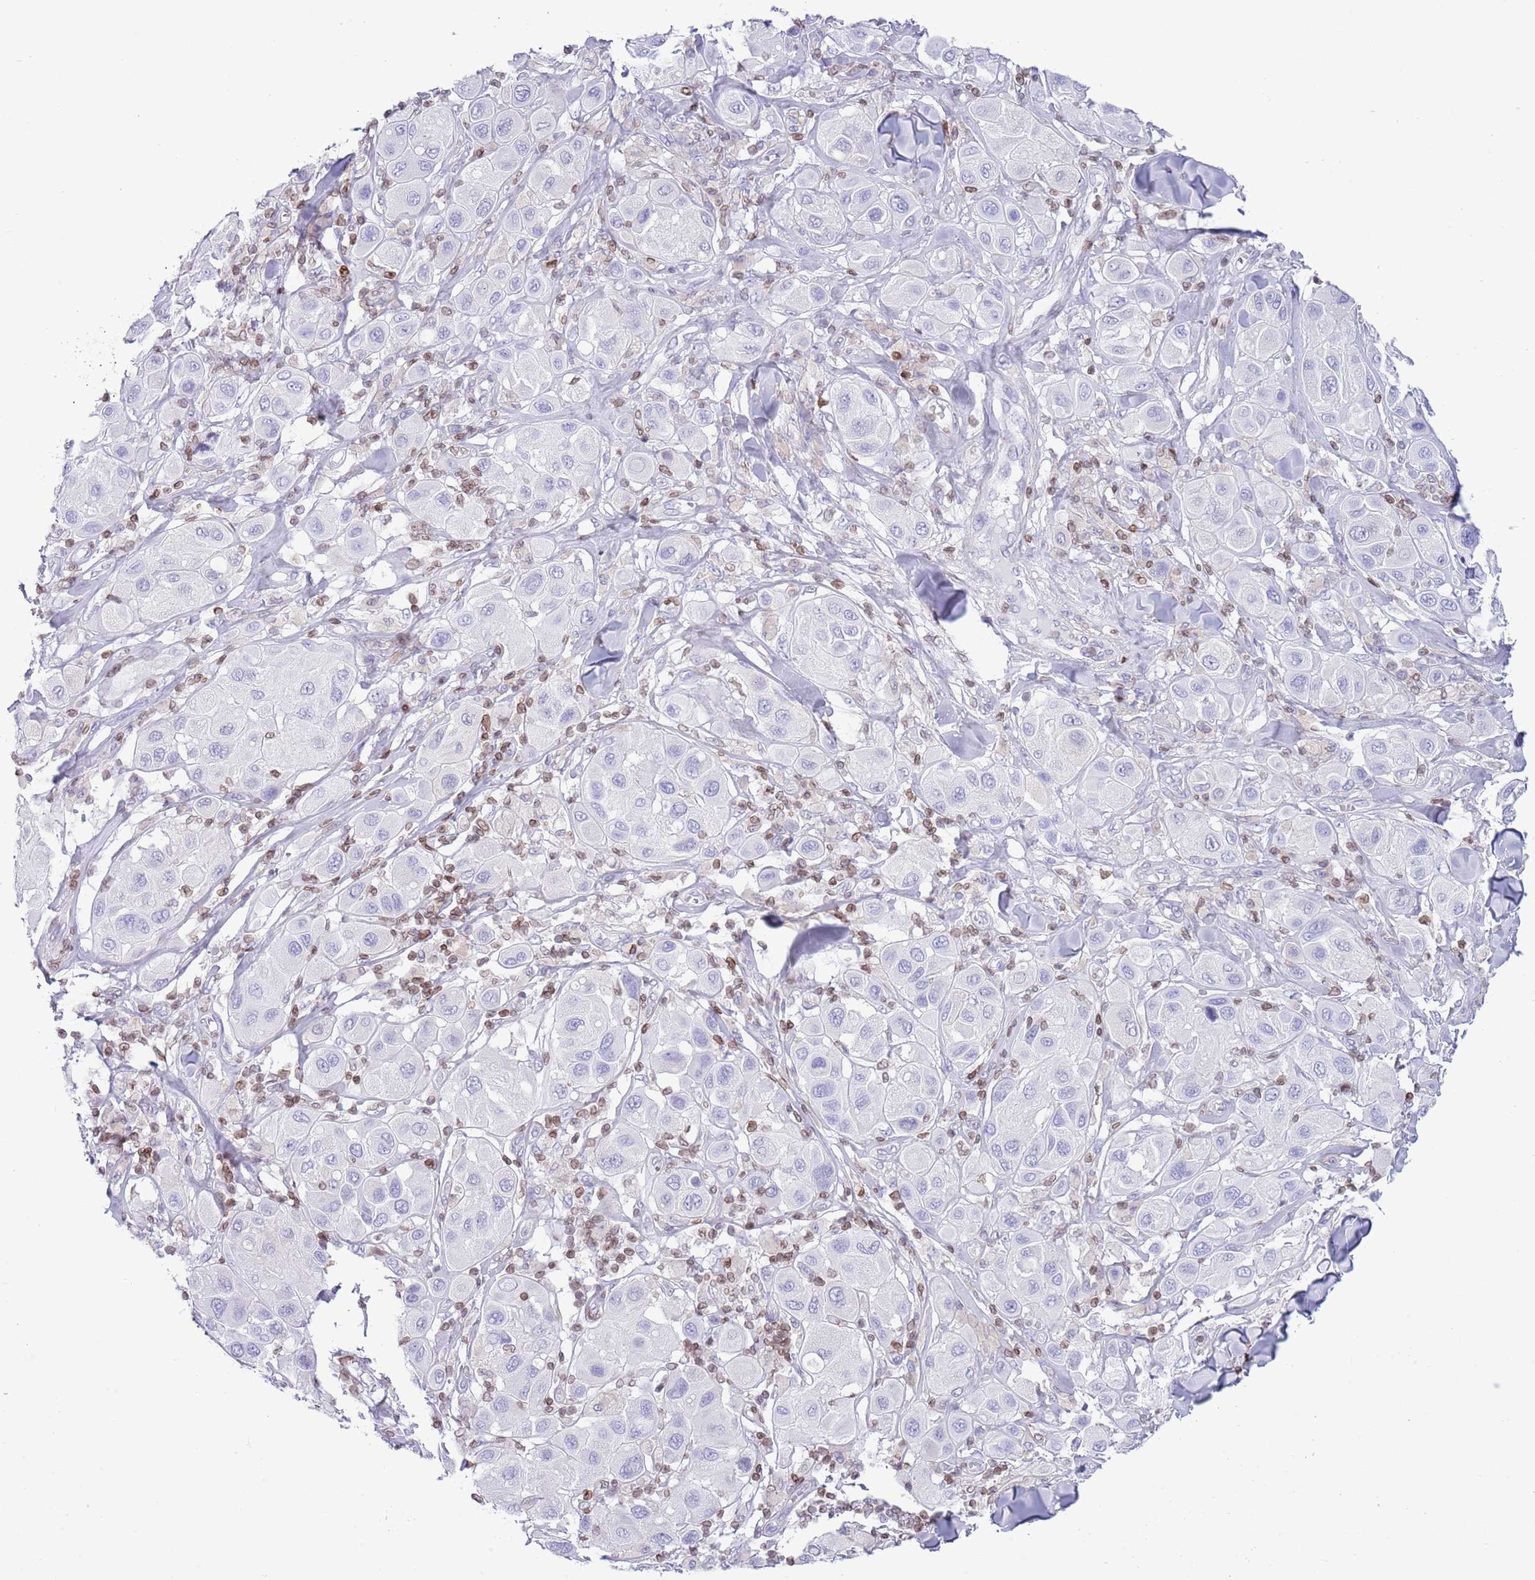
{"staining": {"intensity": "negative", "quantity": "none", "location": "none"}, "tissue": "melanoma", "cell_type": "Tumor cells", "image_type": "cancer", "snomed": [{"axis": "morphology", "description": "Malignant melanoma, Metastatic site"}, {"axis": "topography", "description": "Skin"}], "caption": "Tumor cells are negative for protein expression in human malignant melanoma (metastatic site).", "gene": "LBR", "patient": {"sex": "male", "age": 41}}